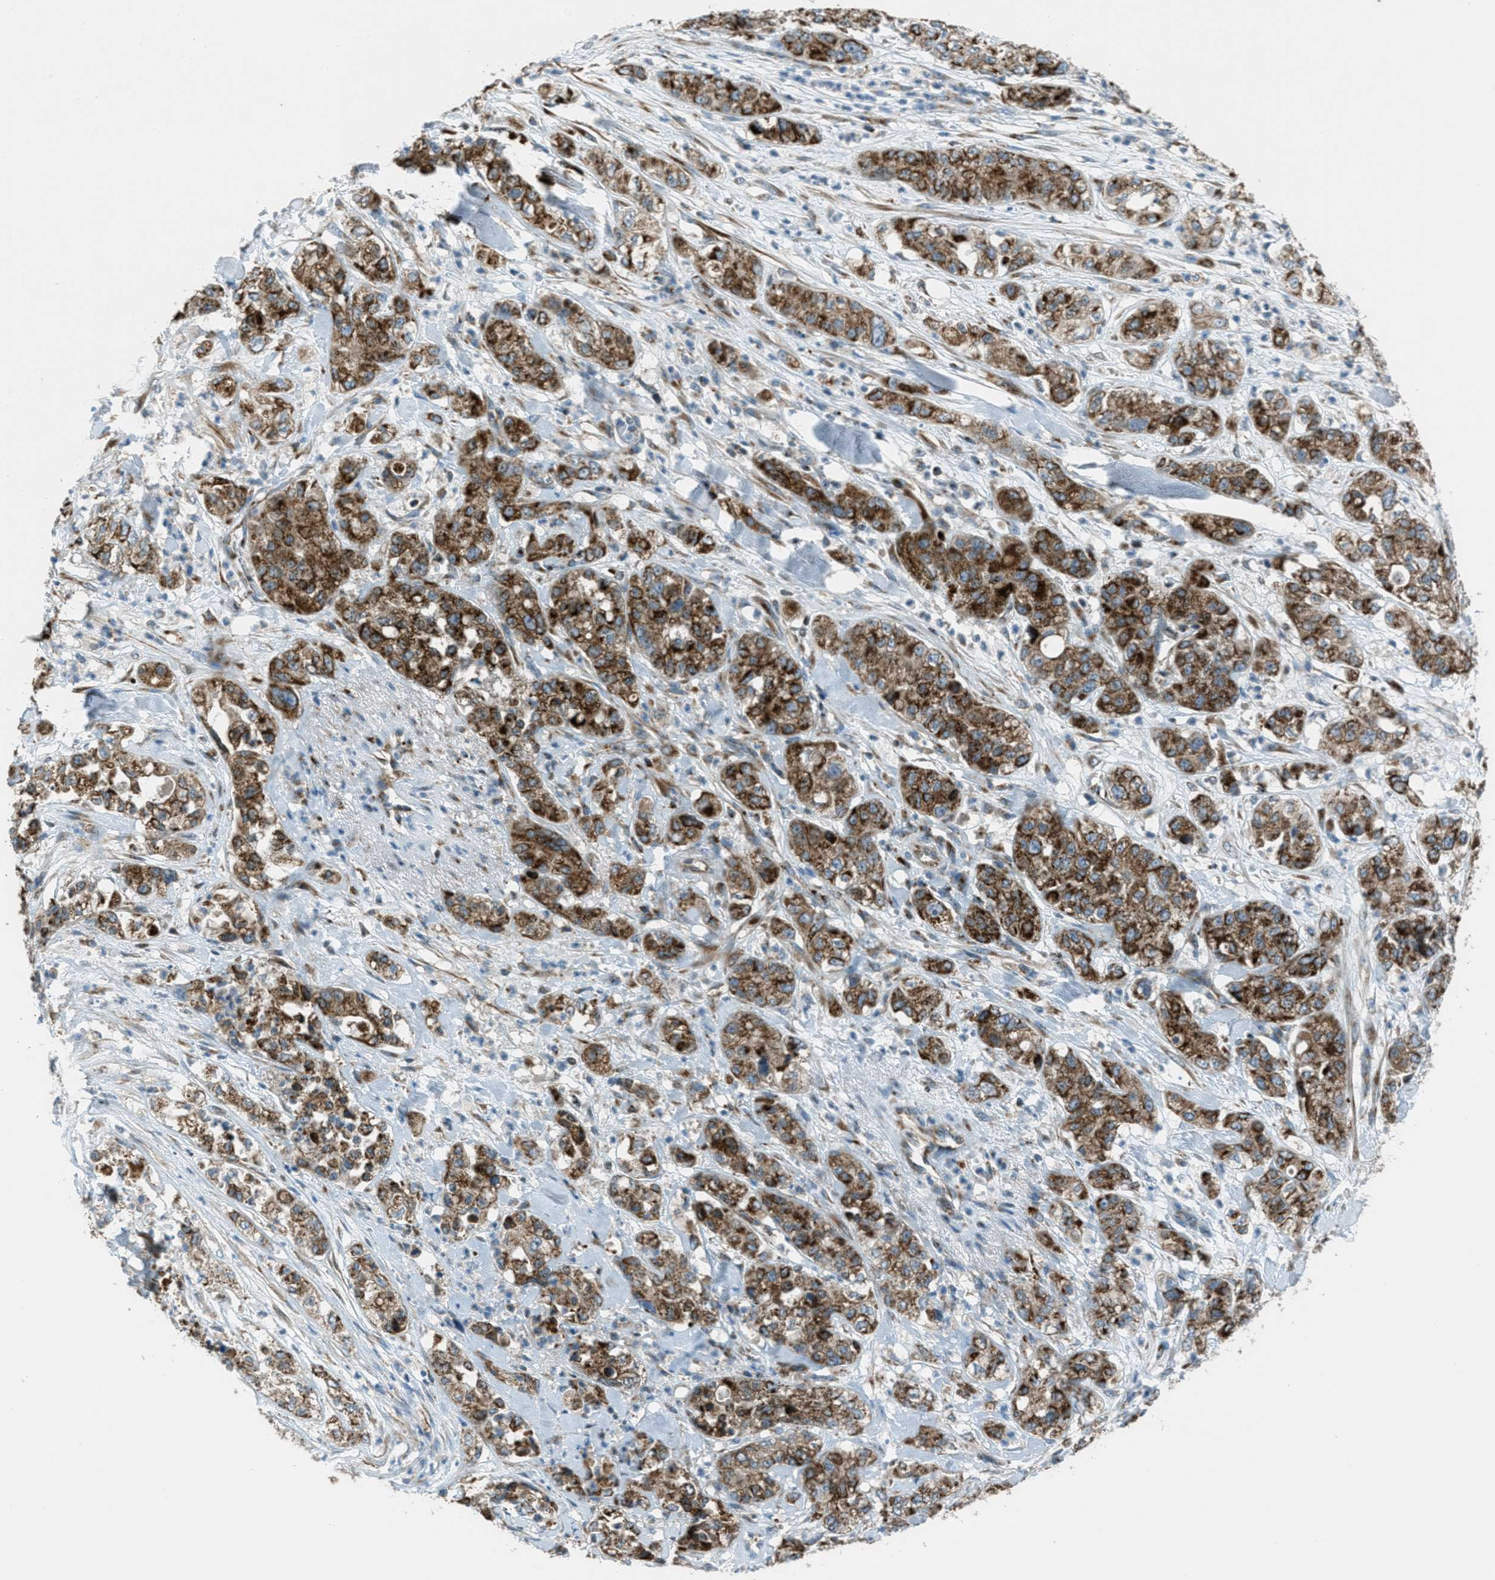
{"staining": {"intensity": "strong", "quantity": ">75%", "location": "cytoplasmic/membranous"}, "tissue": "pancreatic cancer", "cell_type": "Tumor cells", "image_type": "cancer", "snomed": [{"axis": "morphology", "description": "Adenocarcinoma, NOS"}, {"axis": "topography", "description": "Pancreas"}], "caption": "Pancreatic cancer (adenocarcinoma) was stained to show a protein in brown. There is high levels of strong cytoplasmic/membranous staining in approximately >75% of tumor cells.", "gene": "BCKDK", "patient": {"sex": "female", "age": 78}}